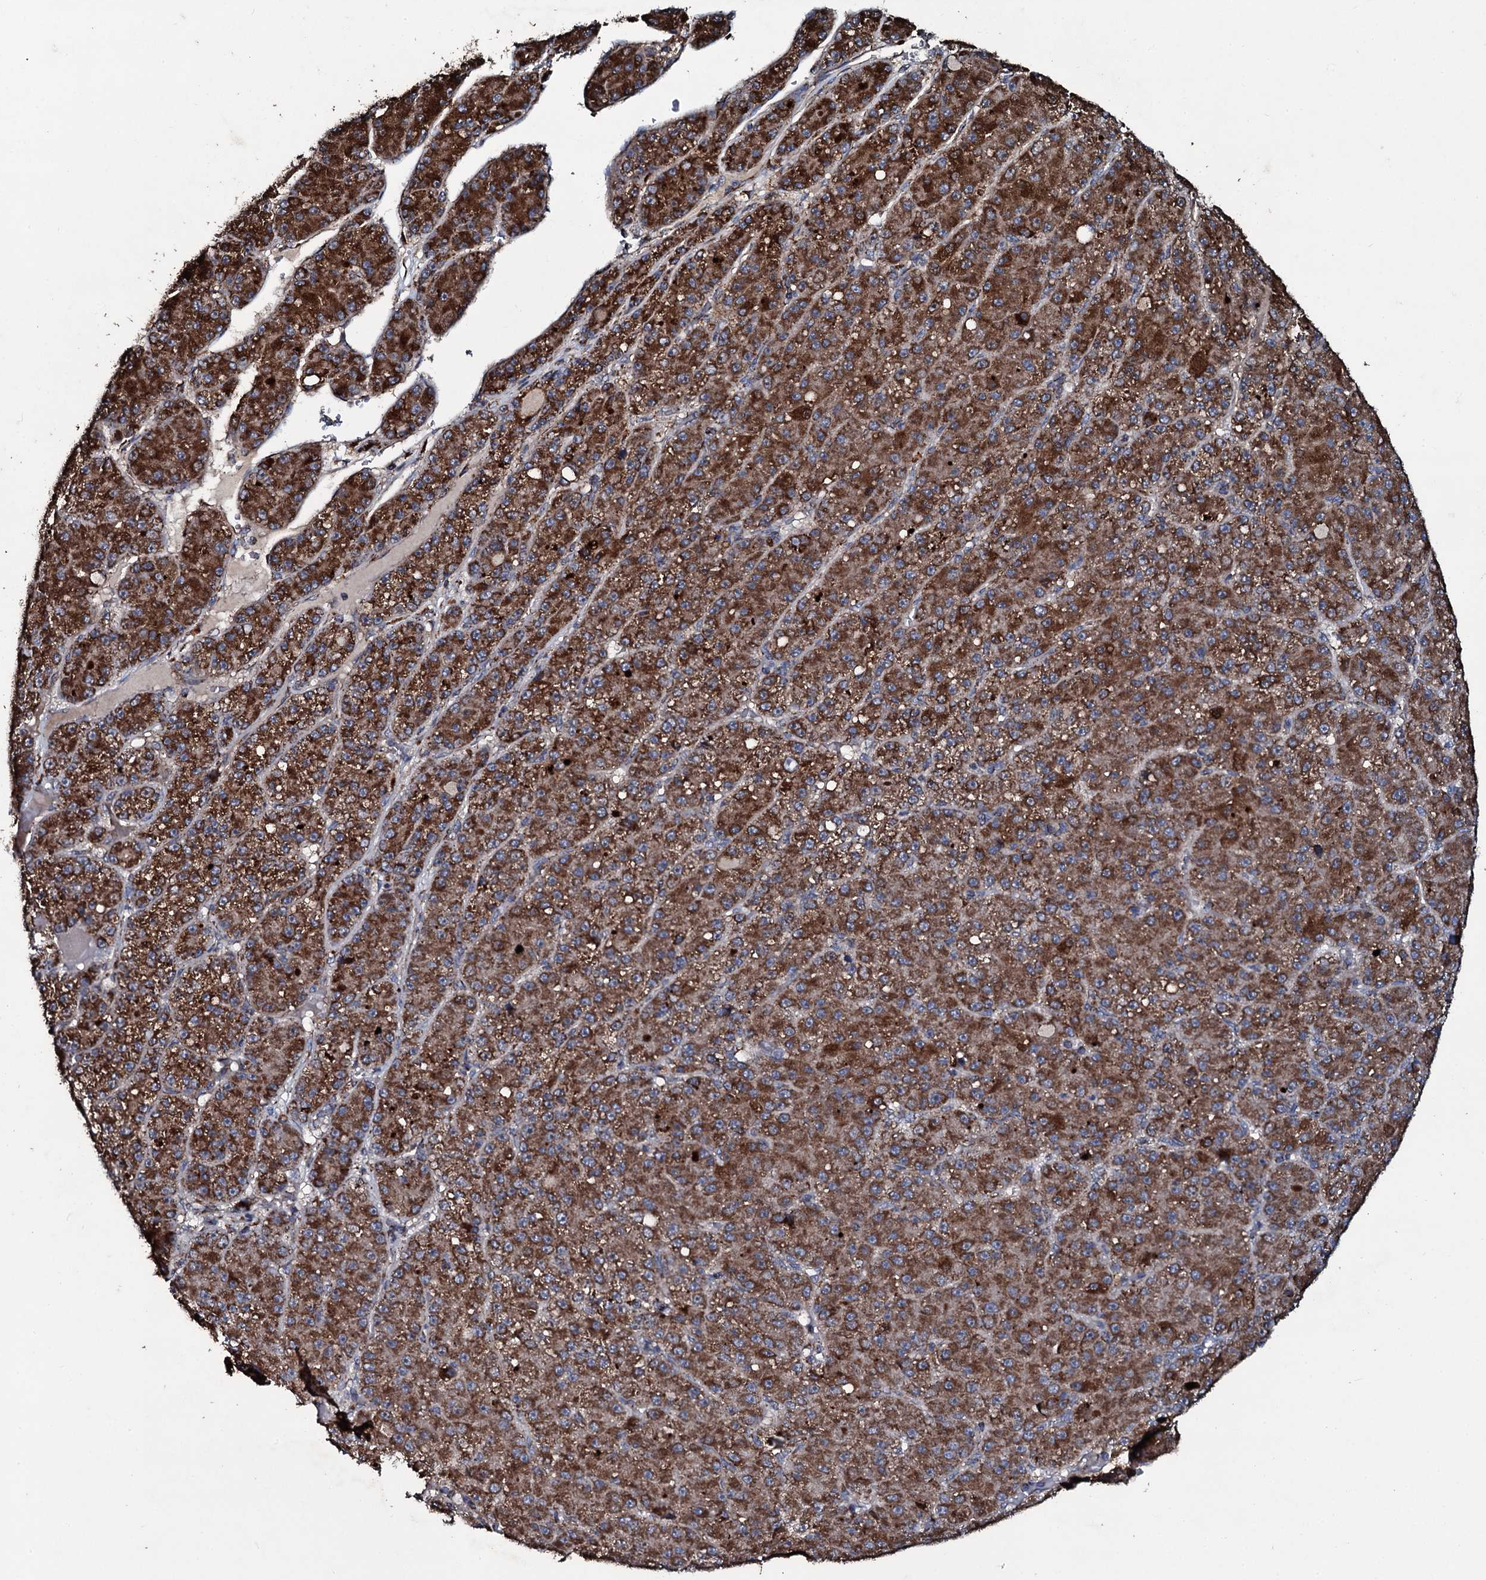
{"staining": {"intensity": "strong", "quantity": ">75%", "location": "cytoplasmic/membranous"}, "tissue": "liver cancer", "cell_type": "Tumor cells", "image_type": "cancer", "snomed": [{"axis": "morphology", "description": "Carcinoma, Hepatocellular, NOS"}, {"axis": "topography", "description": "Liver"}], "caption": "Immunohistochemical staining of liver cancer (hepatocellular carcinoma) displays high levels of strong cytoplasmic/membranous expression in approximately >75% of tumor cells.", "gene": "DYNC2I2", "patient": {"sex": "male", "age": 67}}